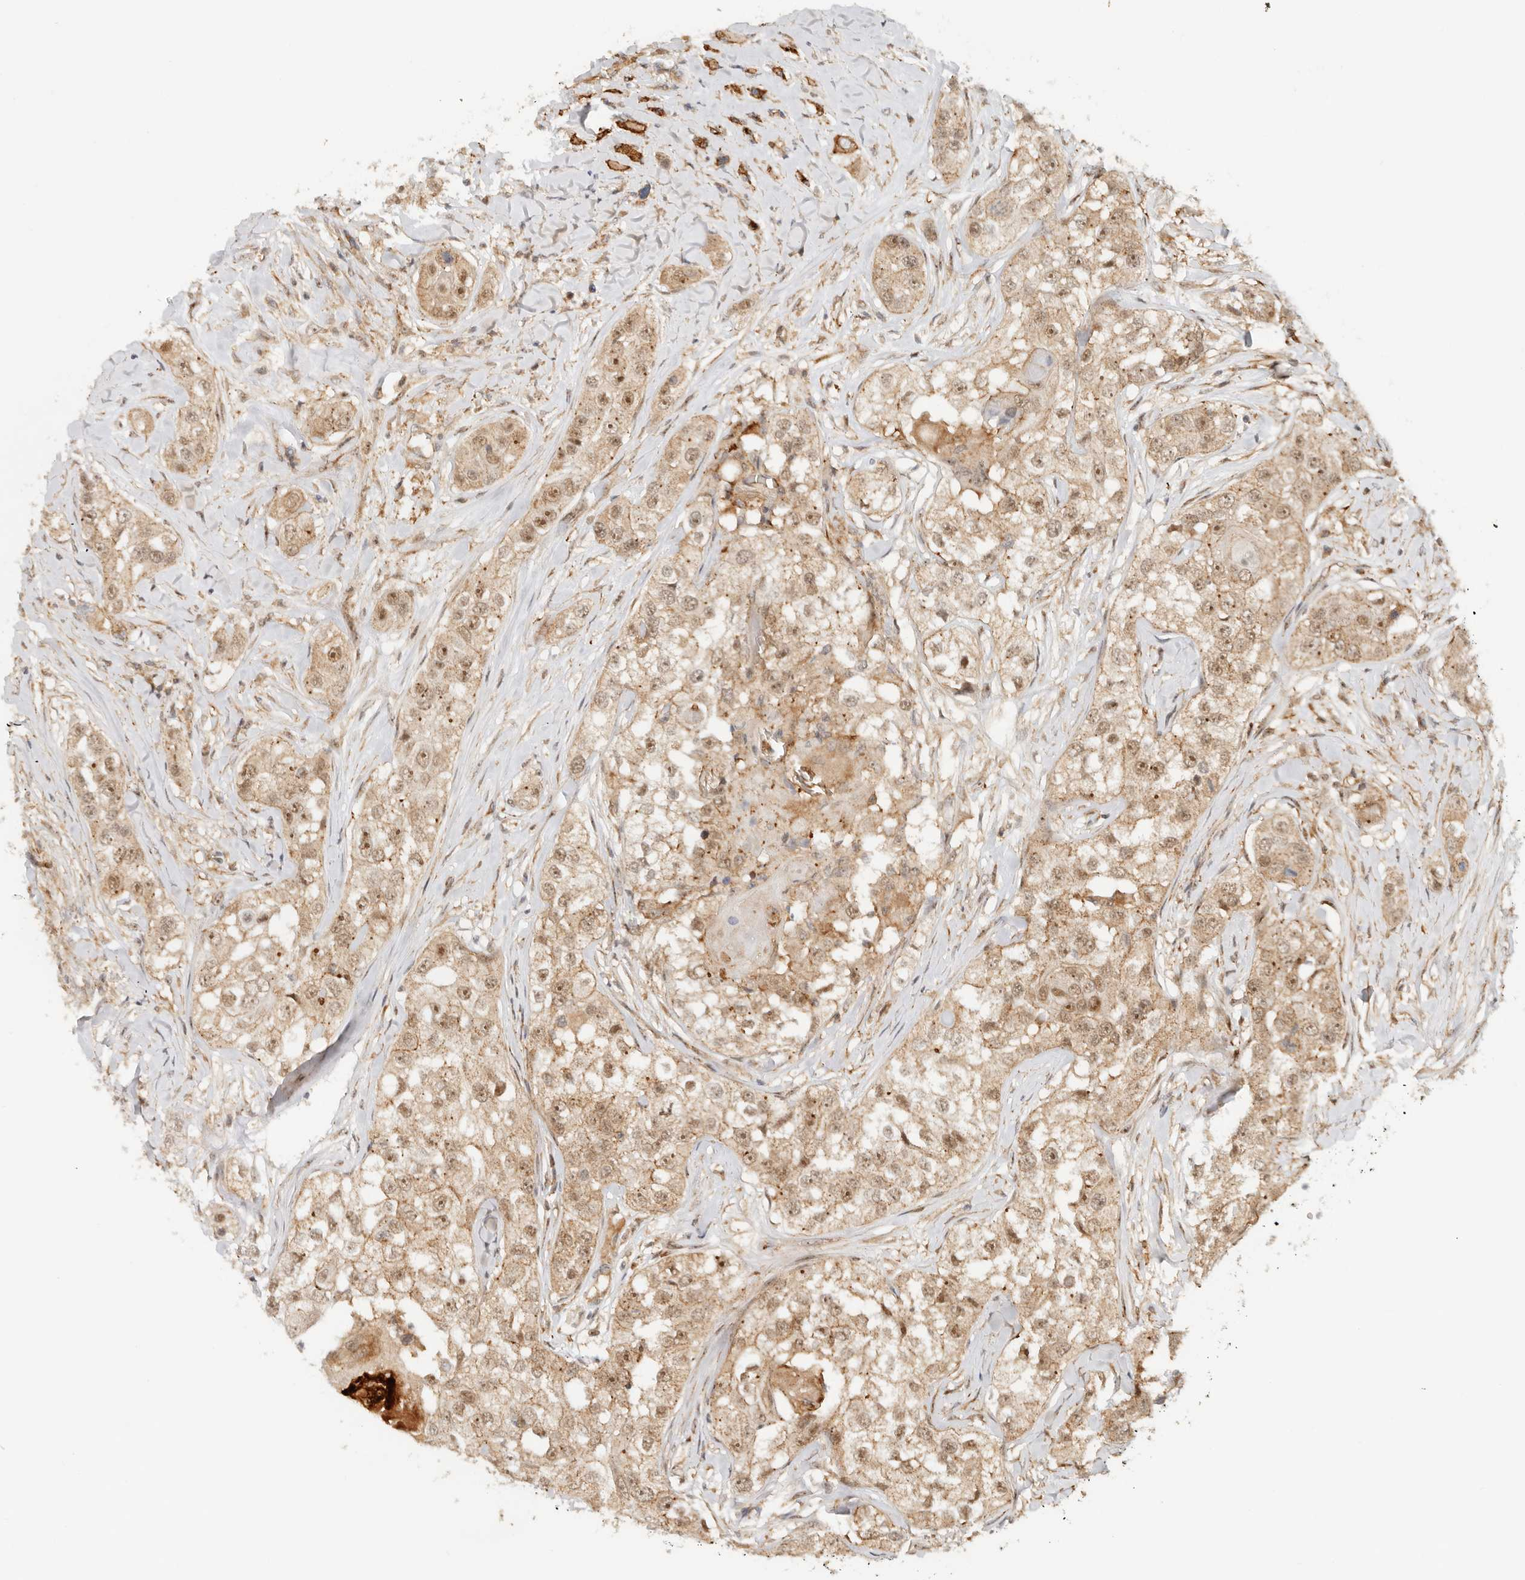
{"staining": {"intensity": "moderate", "quantity": ">75%", "location": "cytoplasmic/membranous,nuclear"}, "tissue": "head and neck cancer", "cell_type": "Tumor cells", "image_type": "cancer", "snomed": [{"axis": "morphology", "description": "Normal tissue, NOS"}, {"axis": "morphology", "description": "Squamous cell carcinoma, NOS"}, {"axis": "topography", "description": "Skeletal muscle"}, {"axis": "topography", "description": "Head-Neck"}], "caption": "Head and neck cancer stained with DAB immunohistochemistry (IHC) reveals medium levels of moderate cytoplasmic/membranous and nuclear expression in about >75% of tumor cells.", "gene": "HEXD", "patient": {"sex": "male", "age": 51}}